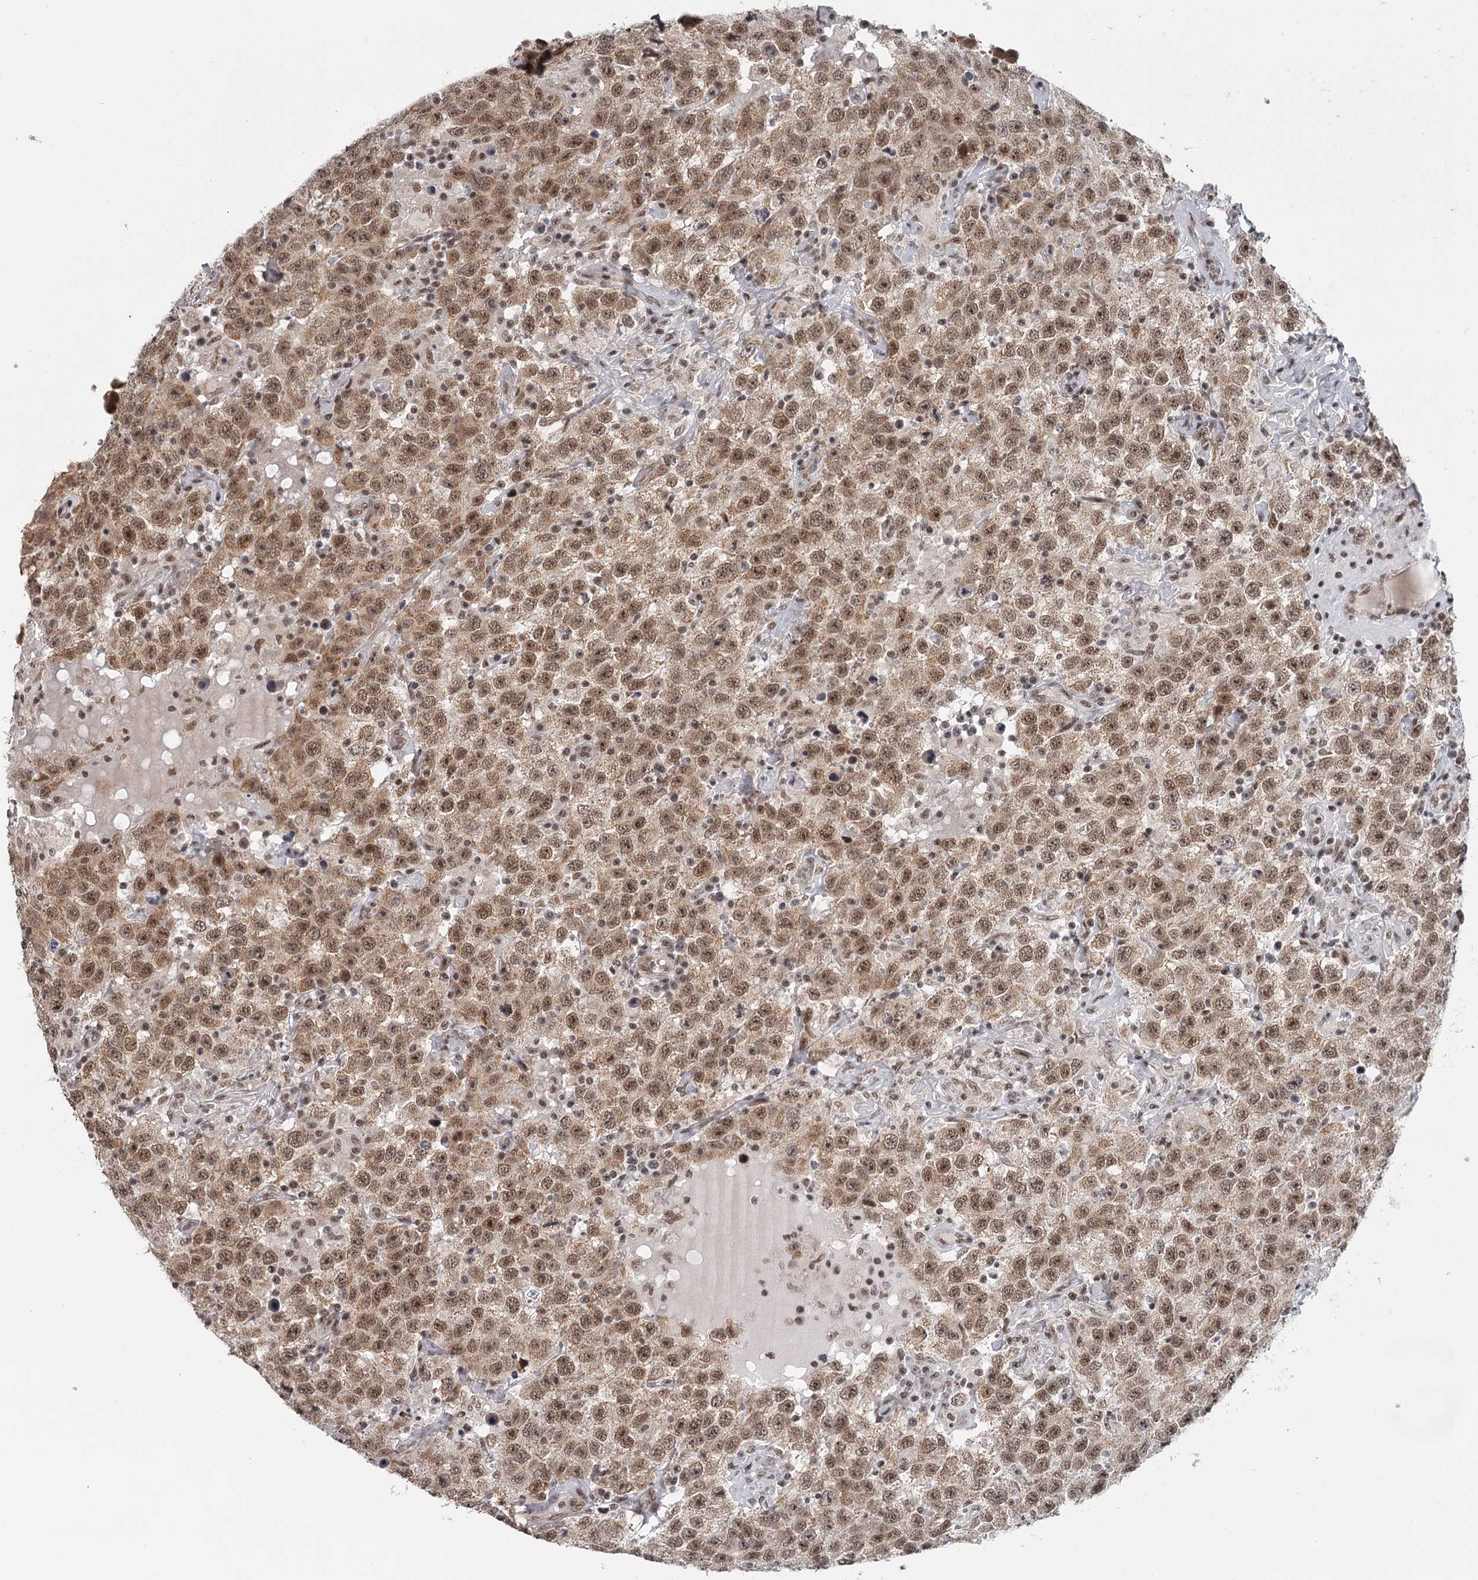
{"staining": {"intensity": "moderate", "quantity": ">75%", "location": "nuclear"}, "tissue": "testis cancer", "cell_type": "Tumor cells", "image_type": "cancer", "snomed": [{"axis": "morphology", "description": "Seminoma, NOS"}, {"axis": "topography", "description": "Testis"}], "caption": "Testis cancer (seminoma) stained with a protein marker shows moderate staining in tumor cells.", "gene": "FAM13C", "patient": {"sex": "male", "age": 41}}